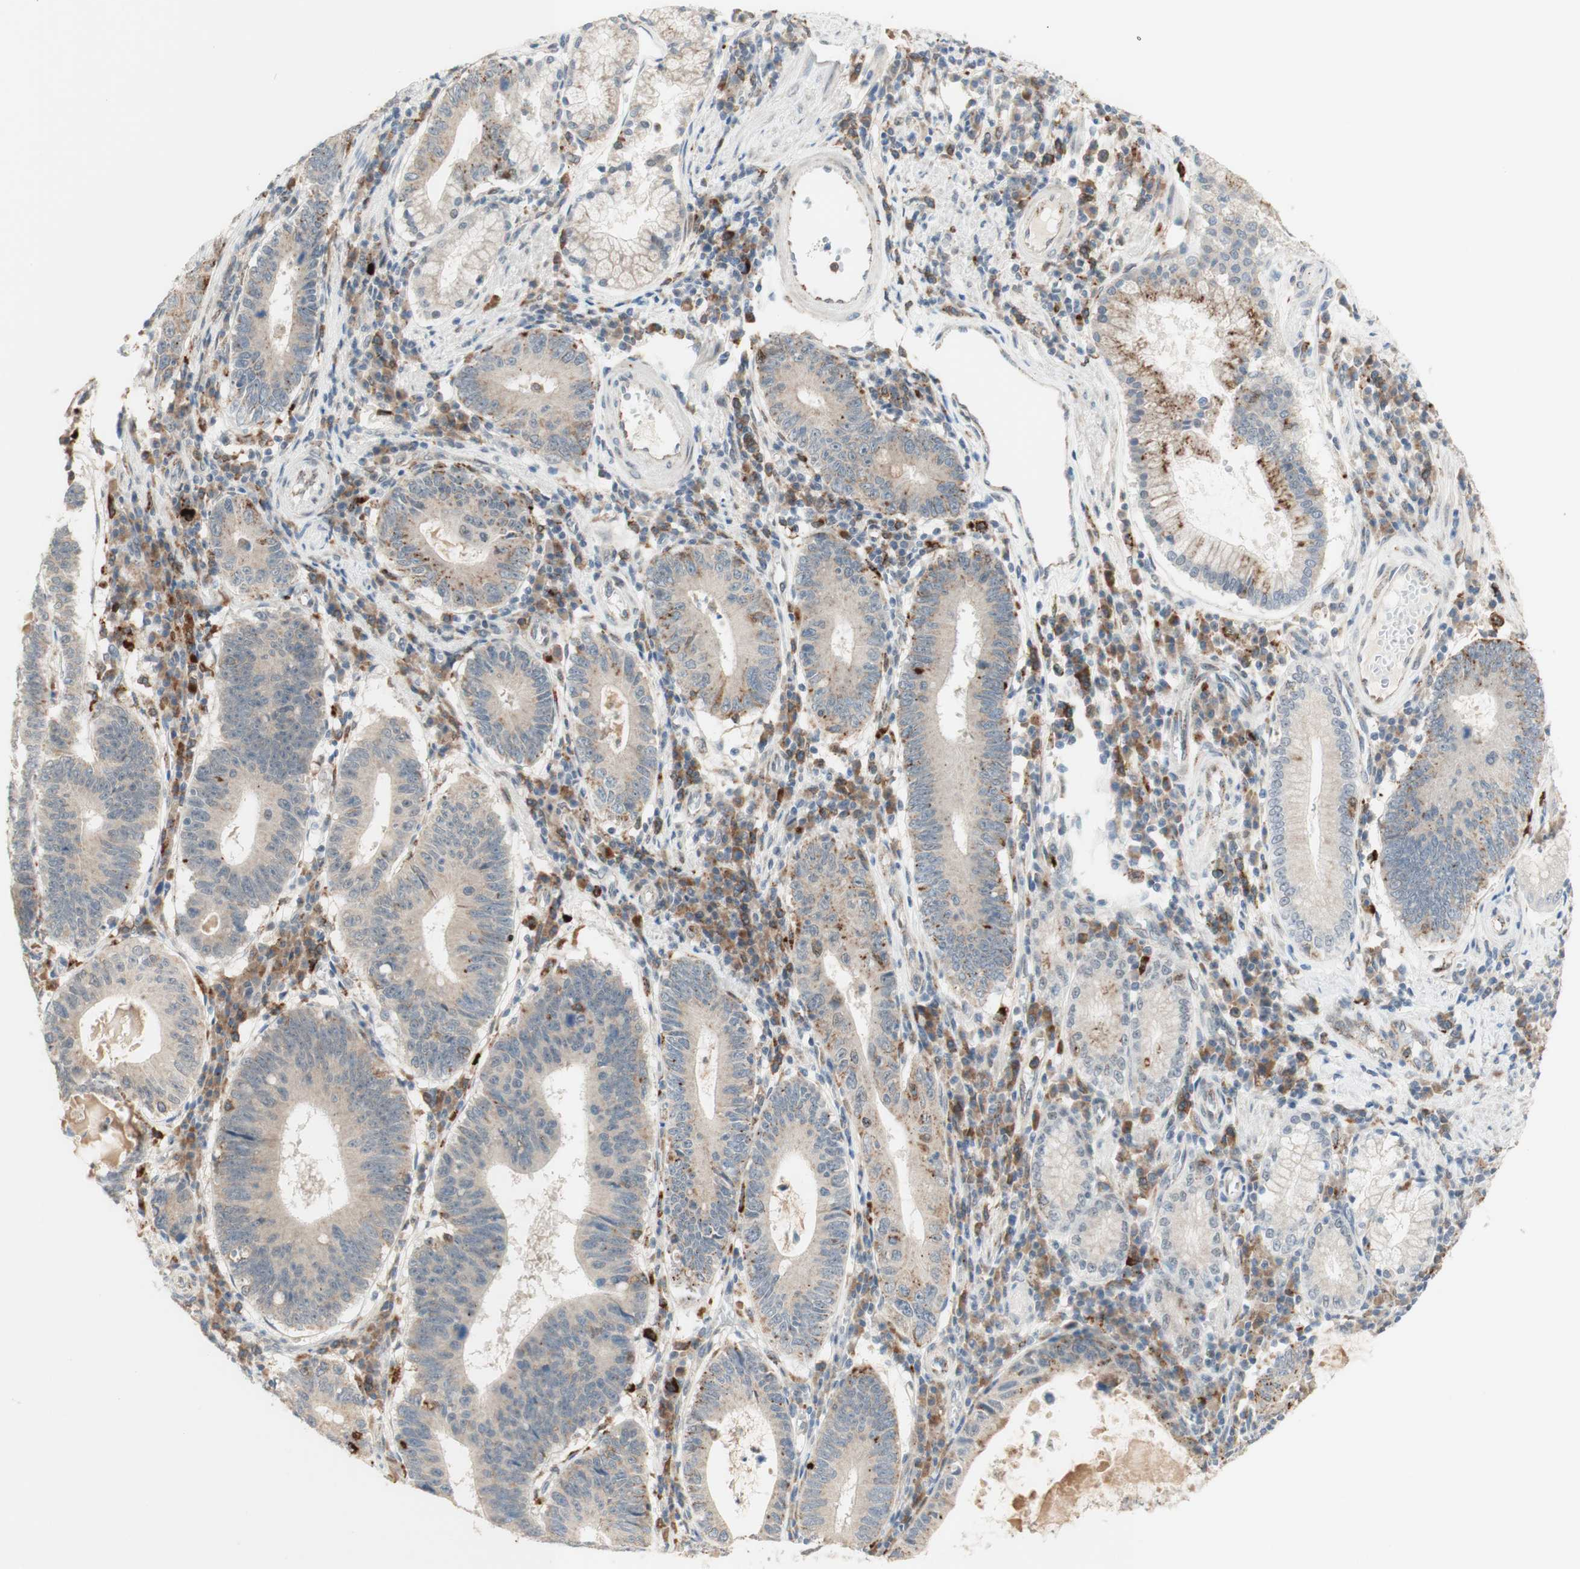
{"staining": {"intensity": "moderate", "quantity": "<25%", "location": "cytoplasmic/membranous"}, "tissue": "stomach cancer", "cell_type": "Tumor cells", "image_type": "cancer", "snomed": [{"axis": "morphology", "description": "Adenocarcinoma, NOS"}, {"axis": "topography", "description": "Stomach"}], "caption": "Stomach cancer (adenocarcinoma) stained with DAB immunohistochemistry (IHC) reveals low levels of moderate cytoplasmic/membranous staining in approximately <25% of tumor cells. The staining was performed using DAB (3,3'-diaminobenzidine), with brown indicating positive protein expression. Nuclei are stained blue with hematoxylin.", "gene": "GAPT", "patient": {"sex": "male", "age": 59}}